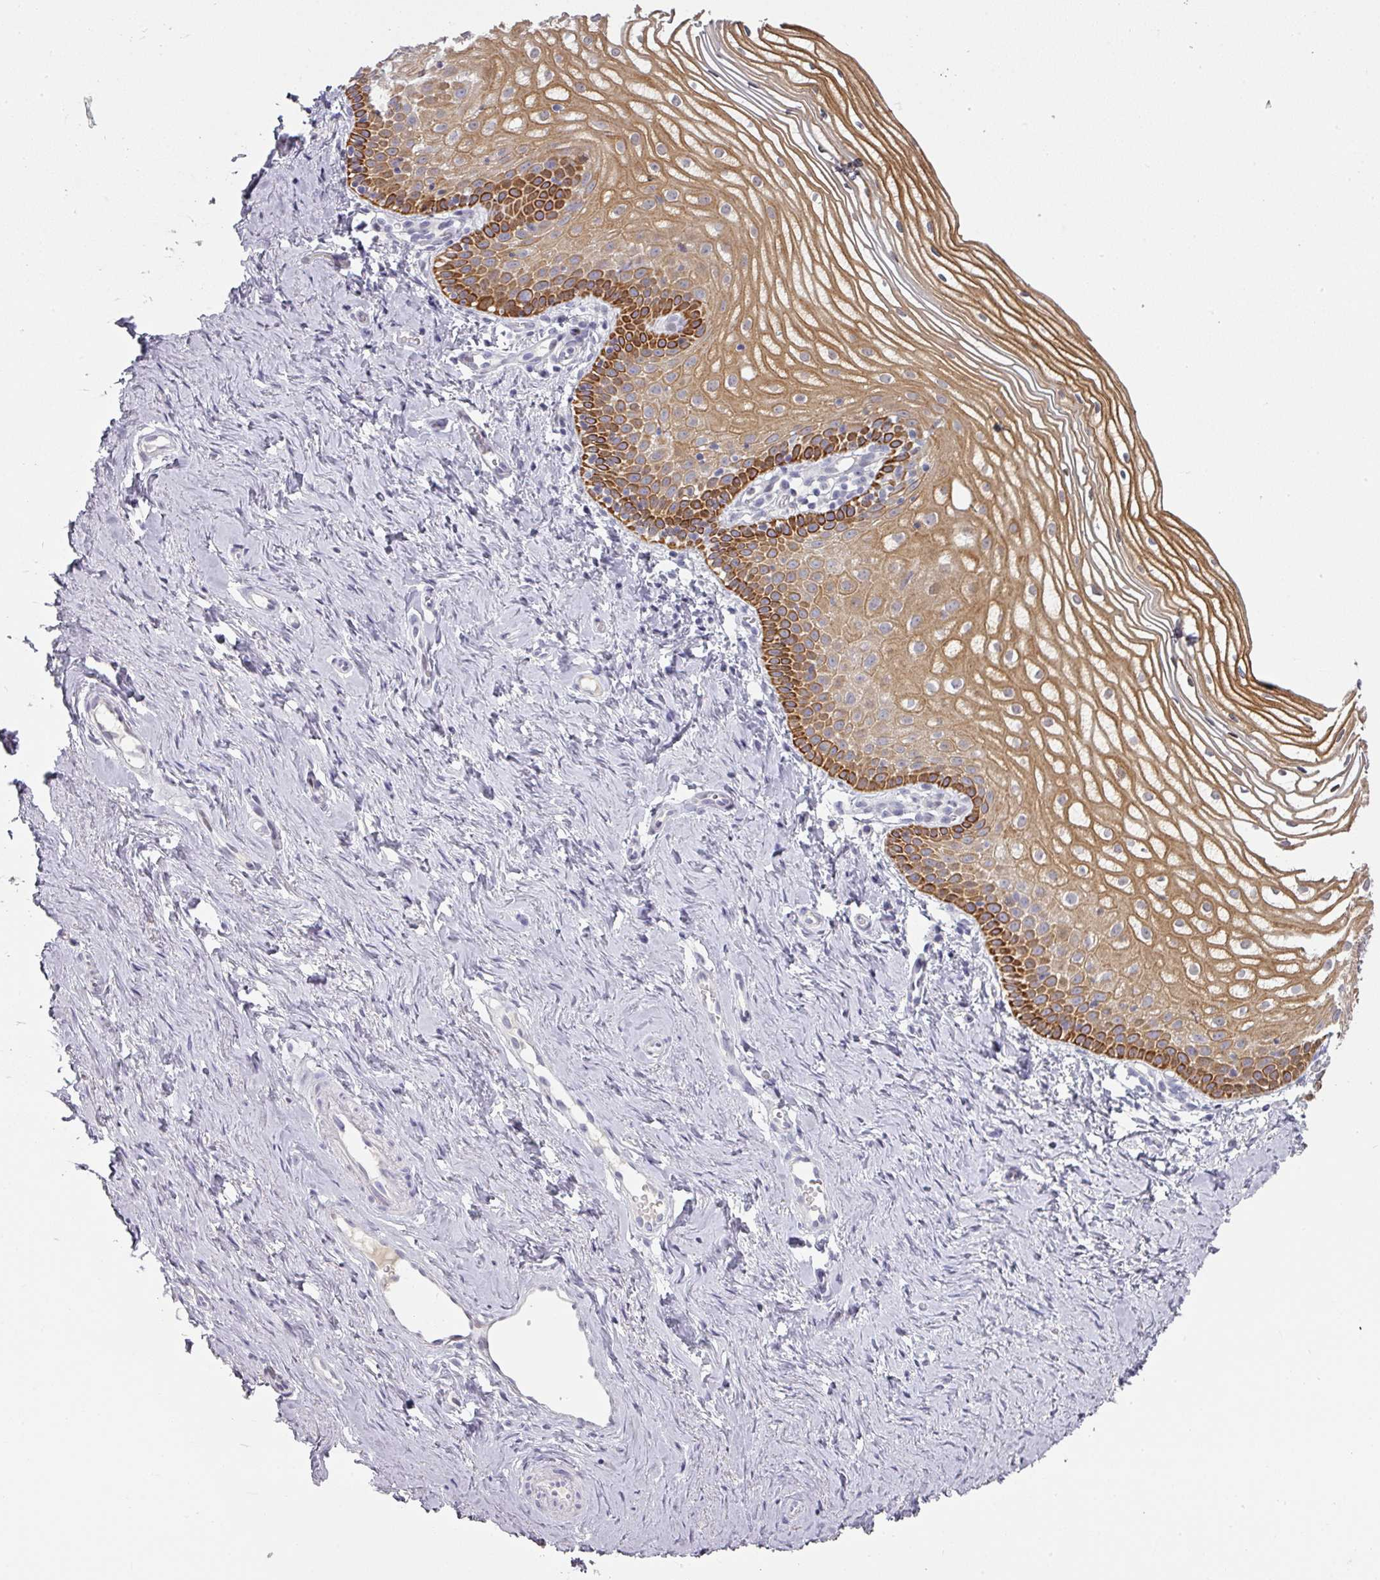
{"staining": {"intensity": "strong", "quantity": "25%-75%", "location": "cytoplasmic/membranous"}, "tissue": "vagina", "cell_type": "Squamous epithelial cells", "image_type": "normal", "snomed": [{"axis": "morphology", "description": "Normal tissue, NOS"}, {"axis": "topography", "description": "Vagina"}], "caption": "Immunohistochemistry photomicrograph of unremarkable vagina stained for a protein (brown), which reveals high levels of strong cytoplasmic/membranous staining in approximately 25%-75% of squamous epithelial cells.", "gene": "GTF2H3", "patient": {"sex": "female", "age": 56}}